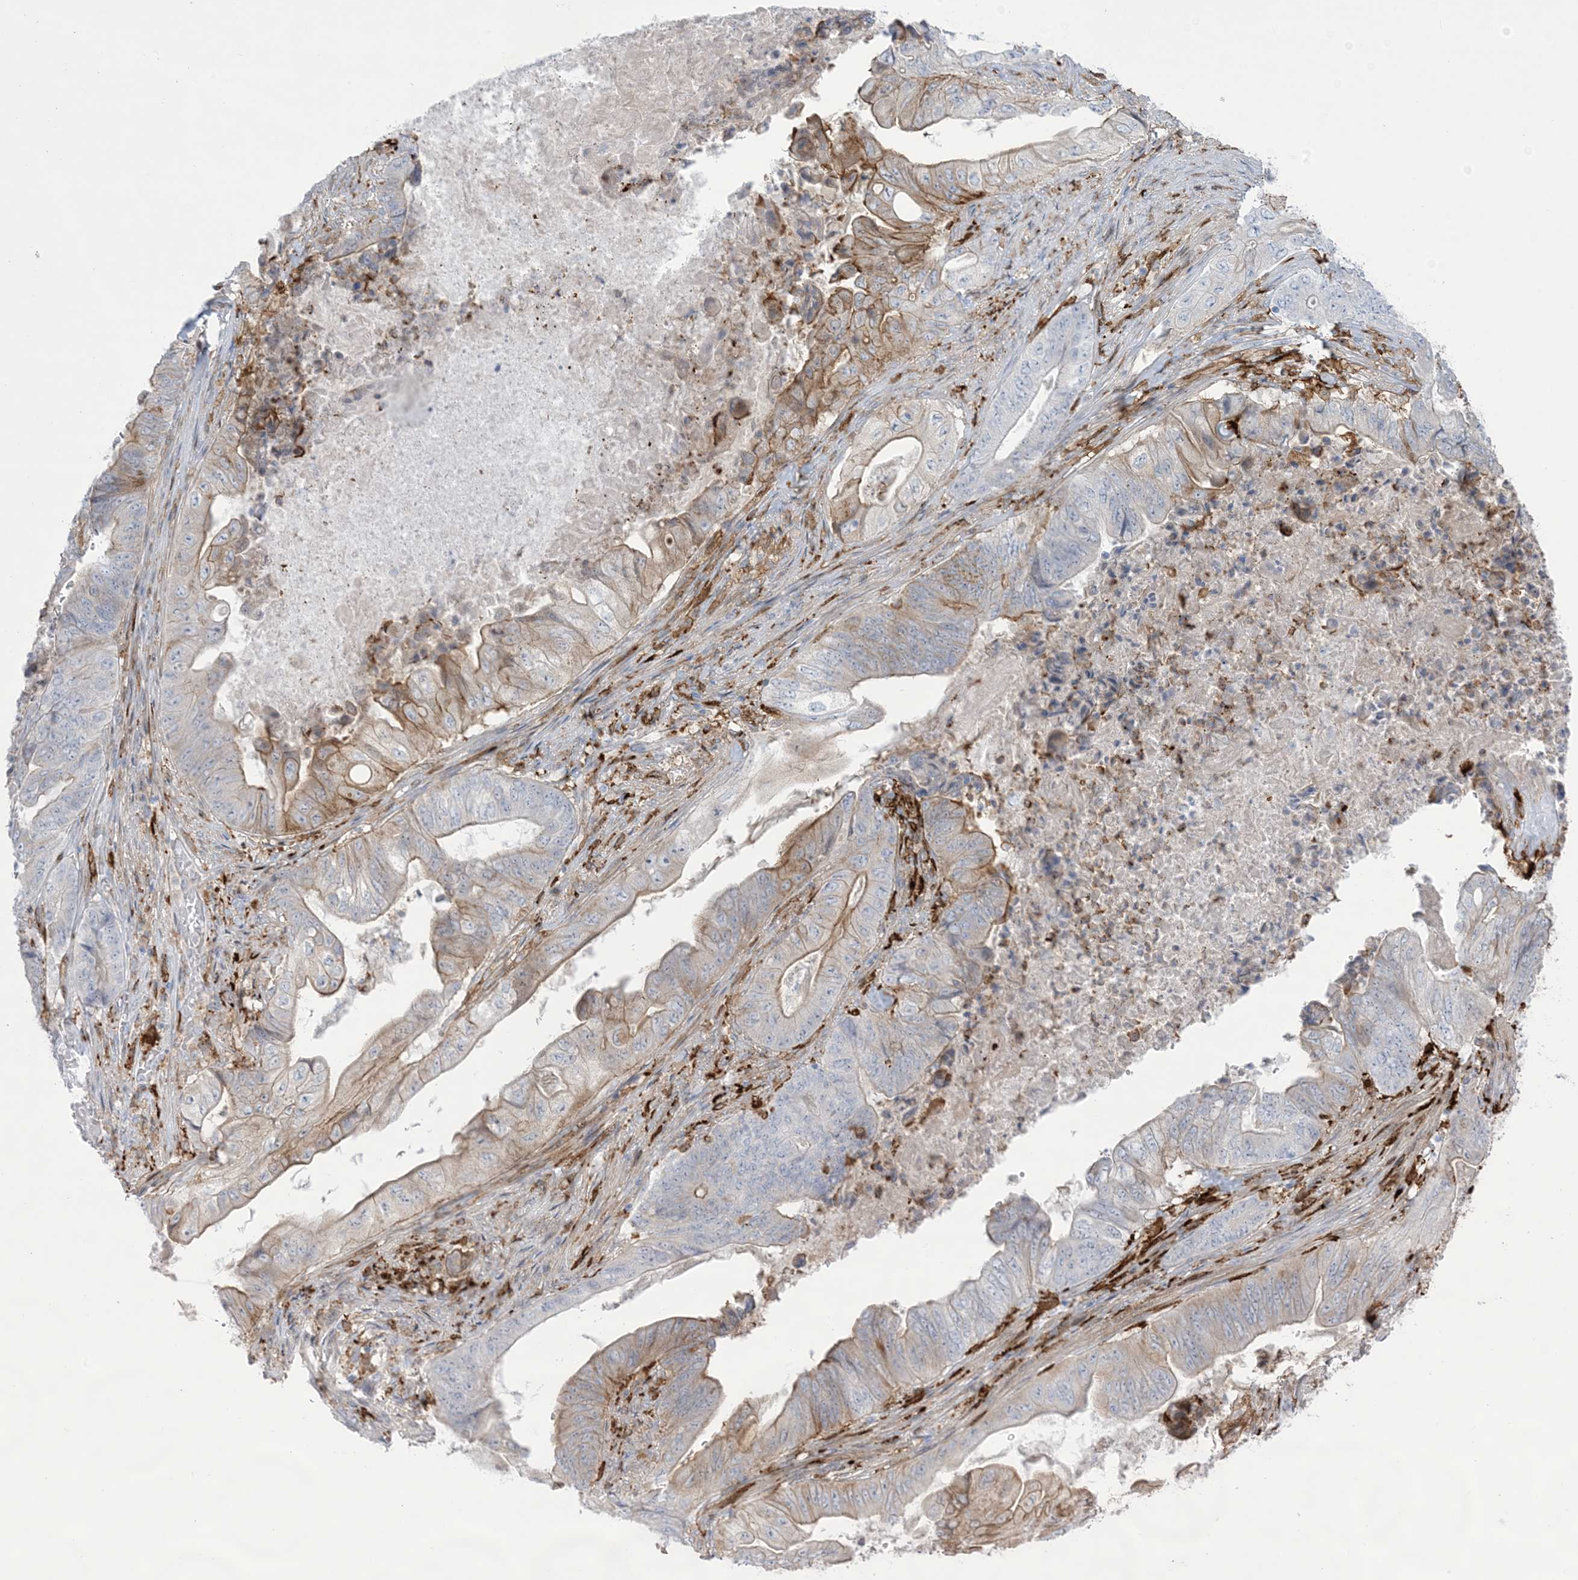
{"staining": {"intensity": "moderate", "quantity": "<25%", "location": "cytoplasmic/membranous"}, "tissue": "stomach cancer", "cell_type": "Tumor cells", "image_type": "cancer", "snomed": [{"axis": "morphology", "description": "Adenocarcinoma, NOS"}, {"axis": "topography", "description": "Stomach"}], "caption": "Immunohistochemical staining of adenocarcinoma (stomach) reveals low levels of moderate cytoplasmic/membranous expression in approximately <25% of tumor cells.", "gene": "ICMT", "patient": {"sex": "female", "age": 73}}